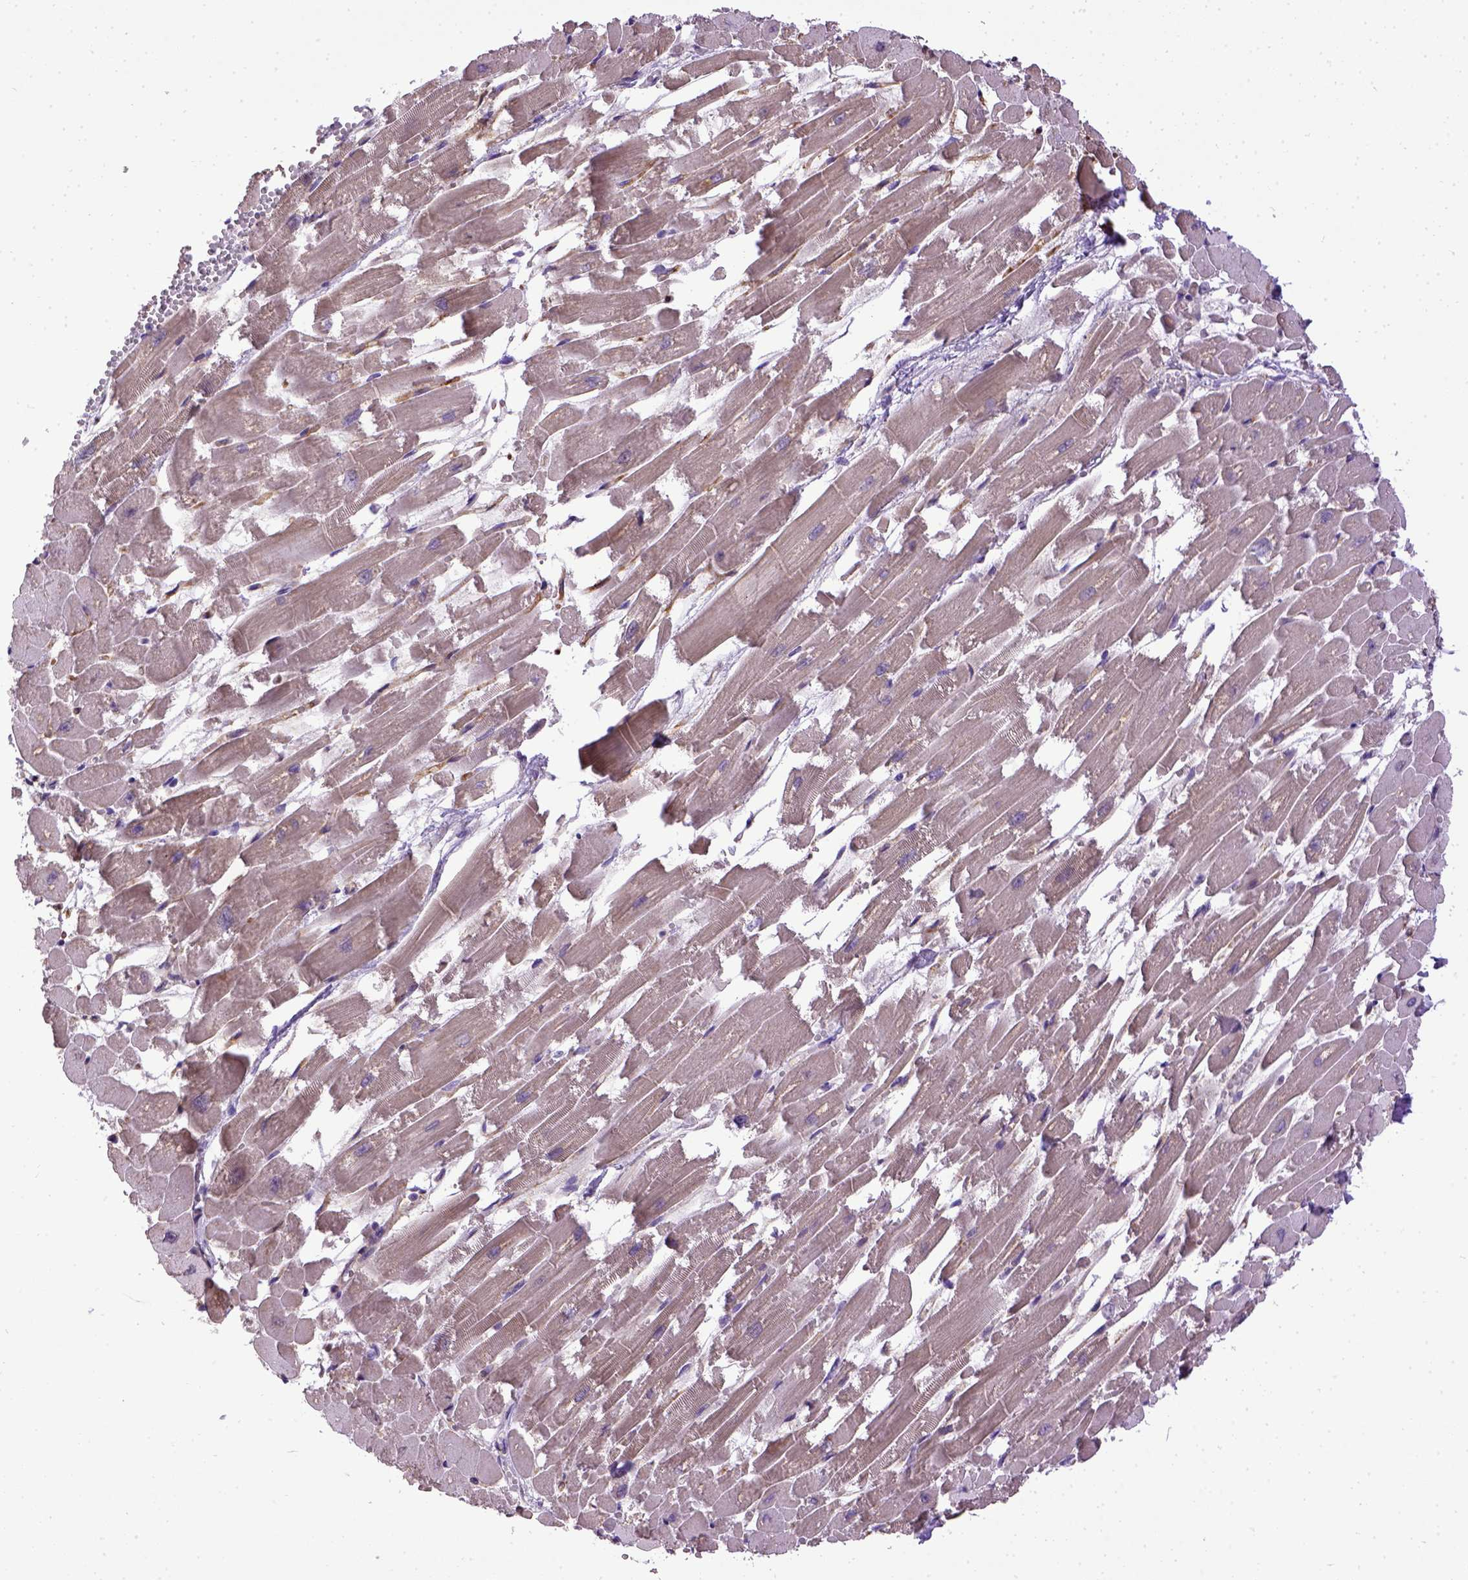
{"staining": {"intensity": "weak", "quantity": ">75%", "location": "cytoplasmic/membranous"}, "tissue": "heart muscle", "cell_type": "Cardiomyocytes", "image_type": "normal", "snomed": [{"axis": "morphology", "description": "Normal tissue, NOS"}, {"axis": "topography", "description": "Heart"}], "caption": "A histopathology image of heart muscle stained for a protein demonstrates weak cytoplasmic/membranous brown staining in cardiomyocytes. (brown staining indicates protein expression, while blue staining denotes nuclei).", "gene": "ENG", "patient": {"sex": "female", "age": 52}}